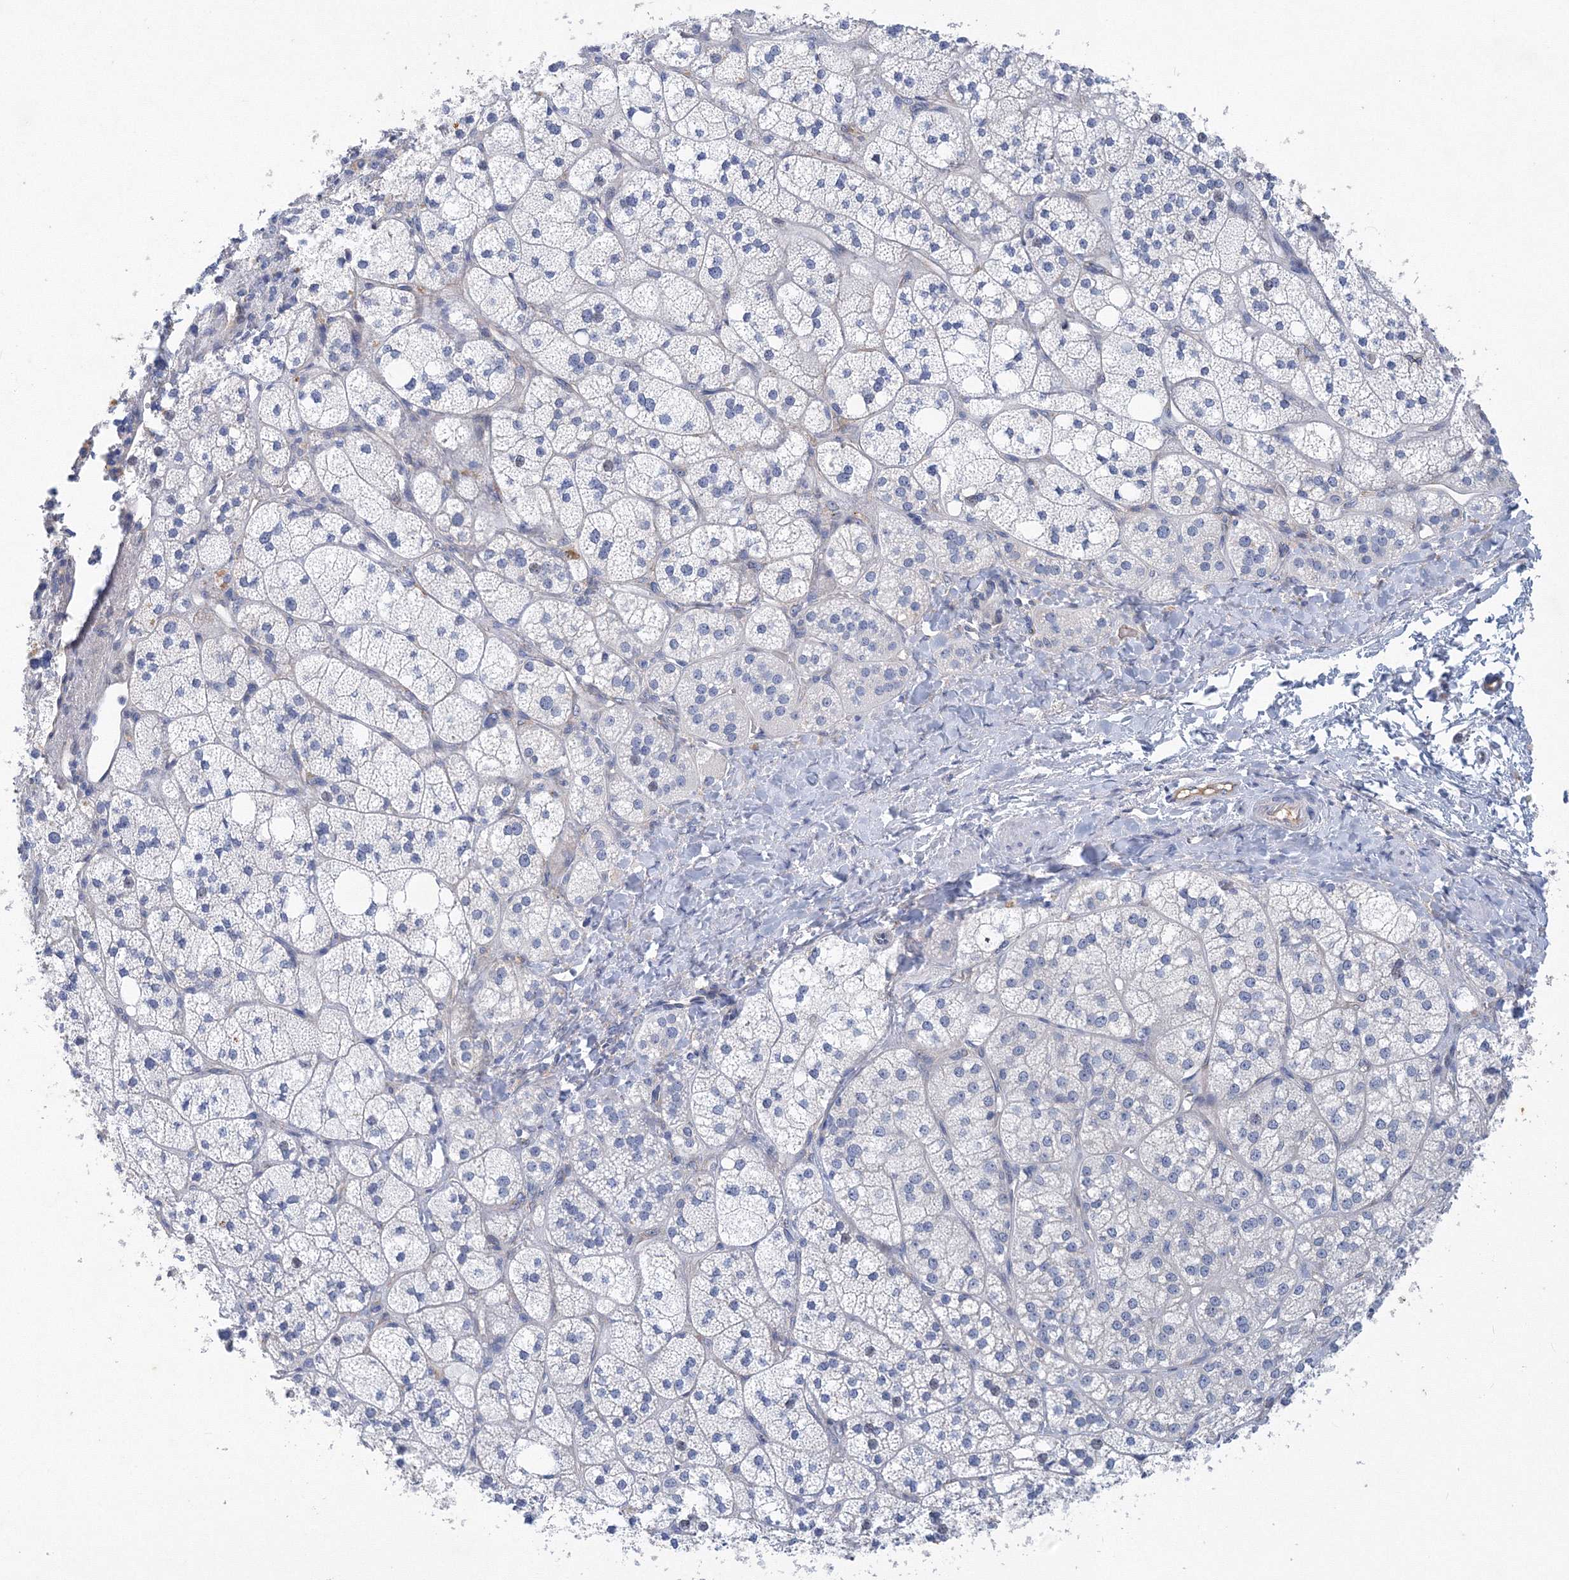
{"staining": {"intensity": "negative", "quantity": "none", "location": "none"}, "tissue": "adrenal gland", "cell_type": "Glandular cells", "image_type": "normal", "snomed": [{"axis": "morphology", "description": "Normal tissue, NOS"}, {"axis": "topography", "description": "Adrenal gland"}], "caption": "Immunohistochemistry of benign human adrenal gland shows no positivity in glandular cells. (DAB IHC with hematoxylin counter stain).", "gene": "TANC1", "patient": {"sex": "male", "age": 61}}